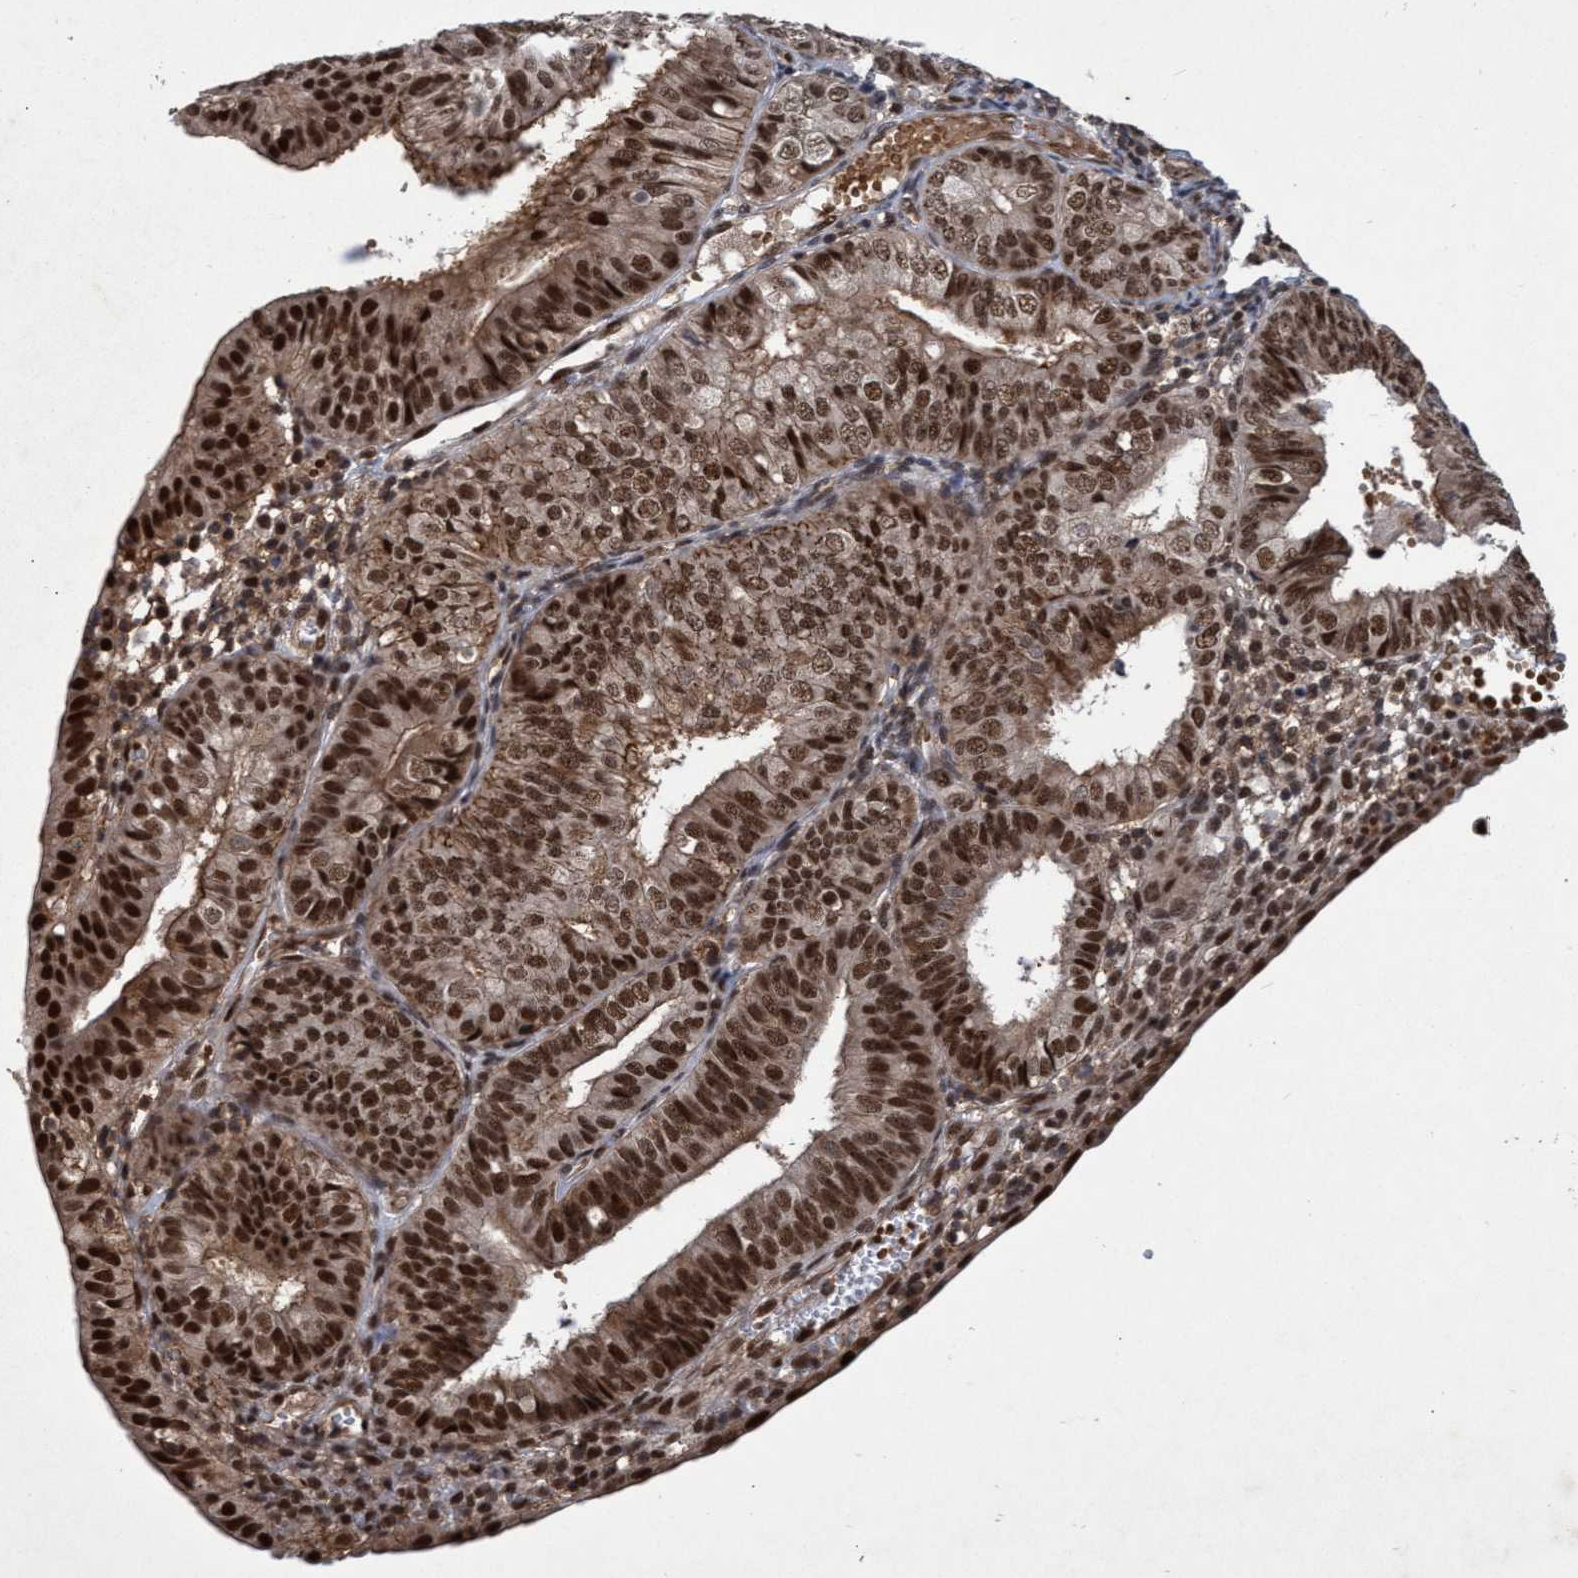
{"staining": {"intensity": "strong", "quantity": ">75%", "location": "cytoplasmic/membranous,nuclear"}, "tissue": "endometrial cancer", "cell_type": "Tumor cells", "image_type": "cancer", "snomed": [{"axis": "morphology", "description": "Adenocarcinoma, NOS"}, {"axis": "topography", "description": "Endometrium"}], "caption": "Strong cytoplasmic/membranous and nuclear positivity is present in approximately >75% of tumor cells in adenocarcinoma (endometrial).", "gene": "GTF2F1", "patient": {"sex": "female", "age": 58}}